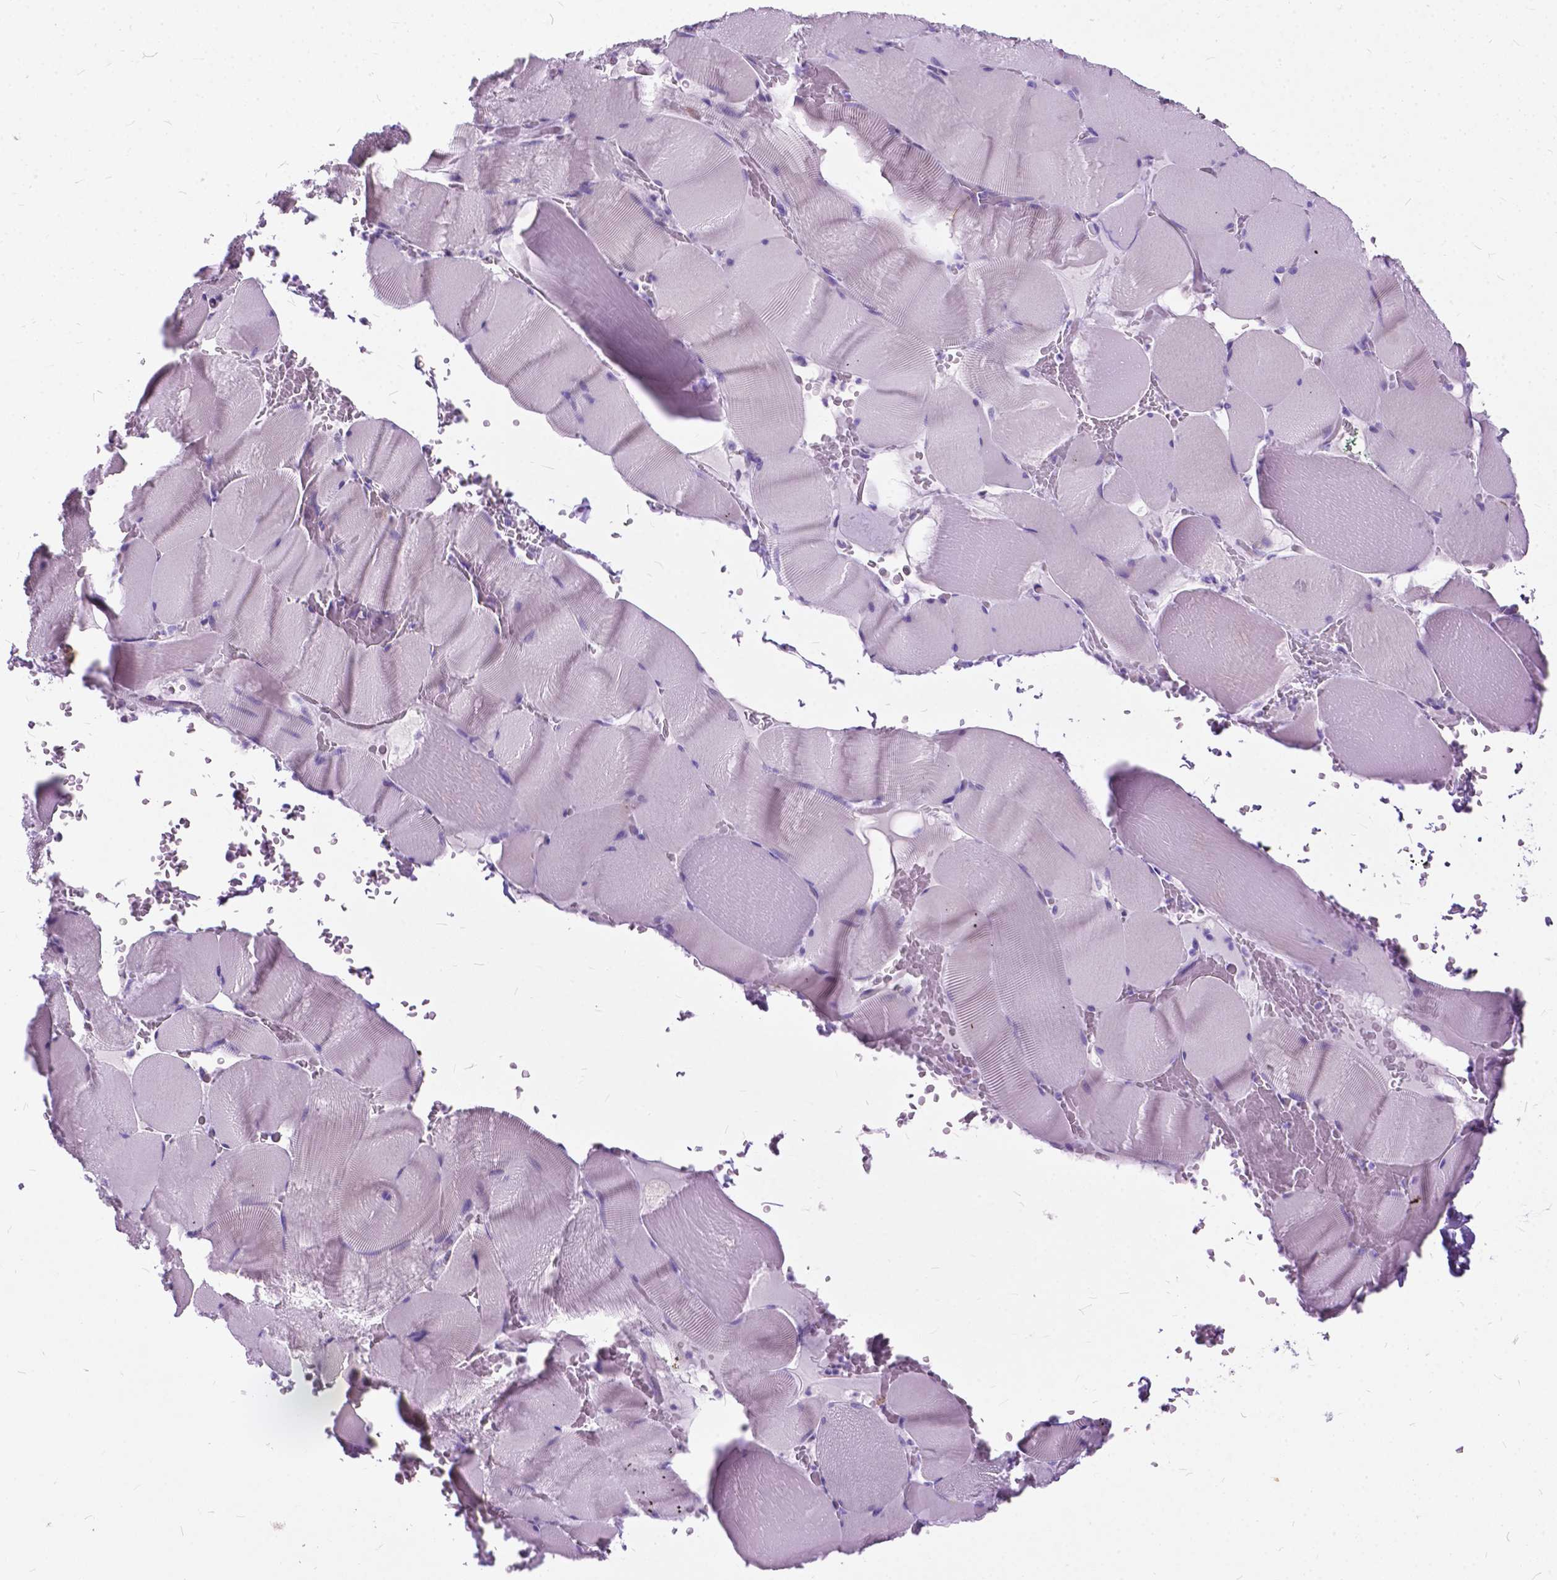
{"staining": {"intensity": "negative", "quantity": "none", "location": "none"}, "tissue": "skeletal muscle", "cell_type": "Myocytes", "image_type": "normal", "snomed": [{"axis": "morphology", "description": "Normal tissue, NOS"}, {"axis": "topography", "description": "Skeletal muscle"}], "caption": "This micrograph is of benign skeletal muscle stained with immunohistochemistry to label a protein in brown with the nuclei are counter-stained blue. There is no positivity in myocytes.", "gene": "BSND", "patient": {"sex": "male", "age": 56}}